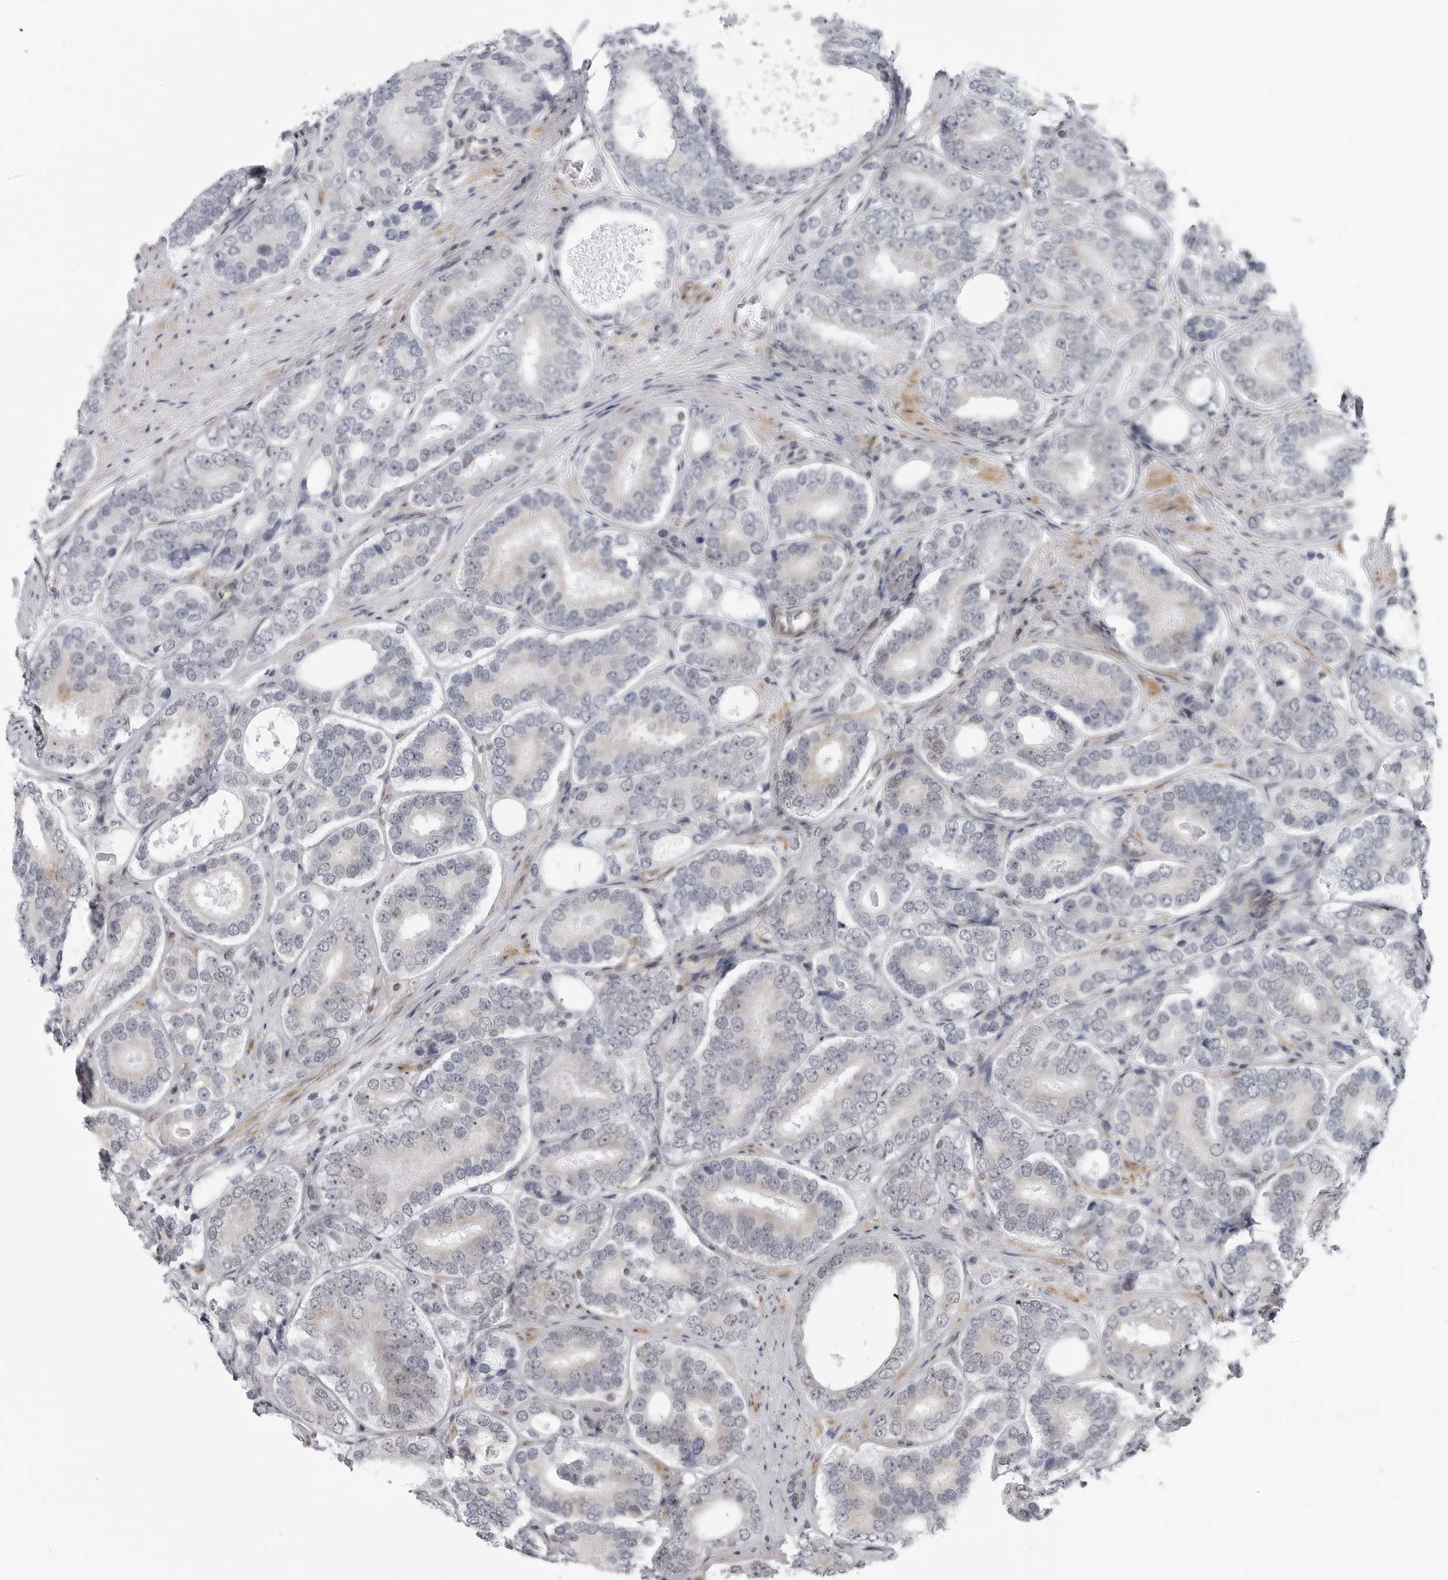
{"staining": {"intensity": "weak", "quantity": "<25%", "location": "cytoplasmic/membranous"}, "tissue": "prostate cancer", "cell_type": "Tumor cells", "image_type": "cancer", "snomed": [{"axis": "morphology", "description": "Adenocarcinoma, High grade"}, {"axis": "topography", "description": "Prostate"}], "caption": "Protein analysis of prostate high-grade adenocarcinoma shows no significant staining in tumor cells.", "gene": "FAM135B", "patient": {"sex": "male", "age": 56}}